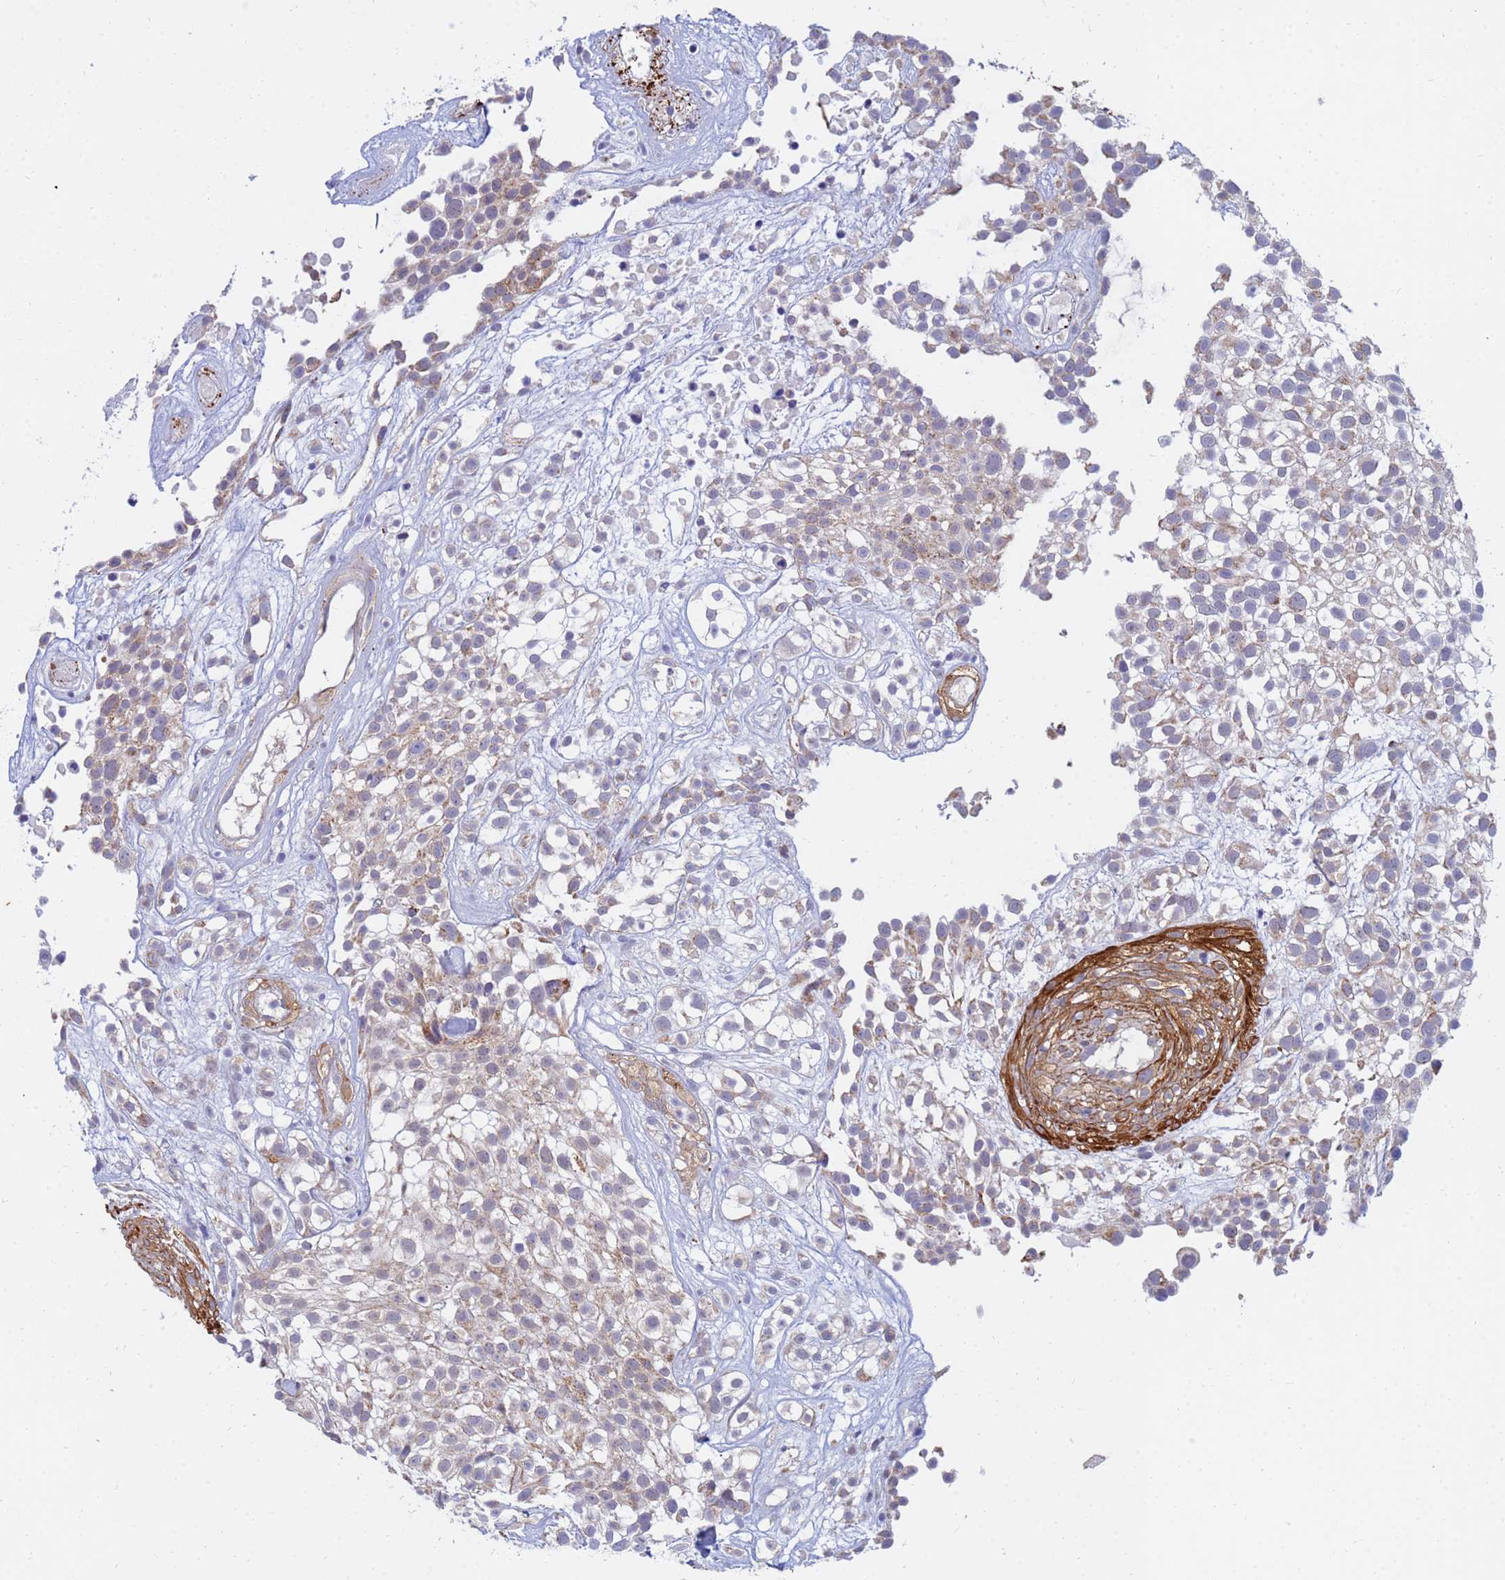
{"staining": {"intensity": "weak", "quantity": "25%-75%", "location": "cytoplasmic/membranous"}, "tissue": "urothelial cancer", "cell_type": "Tumor cells", "image_type": "cancer", "snomed": [{"axis": "morphology", "description": "Urothelial carcinoma, High grade"}, {"axis": "topography", "description": "Urinary bladder"}], "caption": "This micrograph shows IHC staining of urothelial cancer, with low weak cytoplasmic/membranous positivity in about 25%-75% of tumor cells.", "gene": "SDR39U1", "patient": {"sex": "male", "age": 56}}